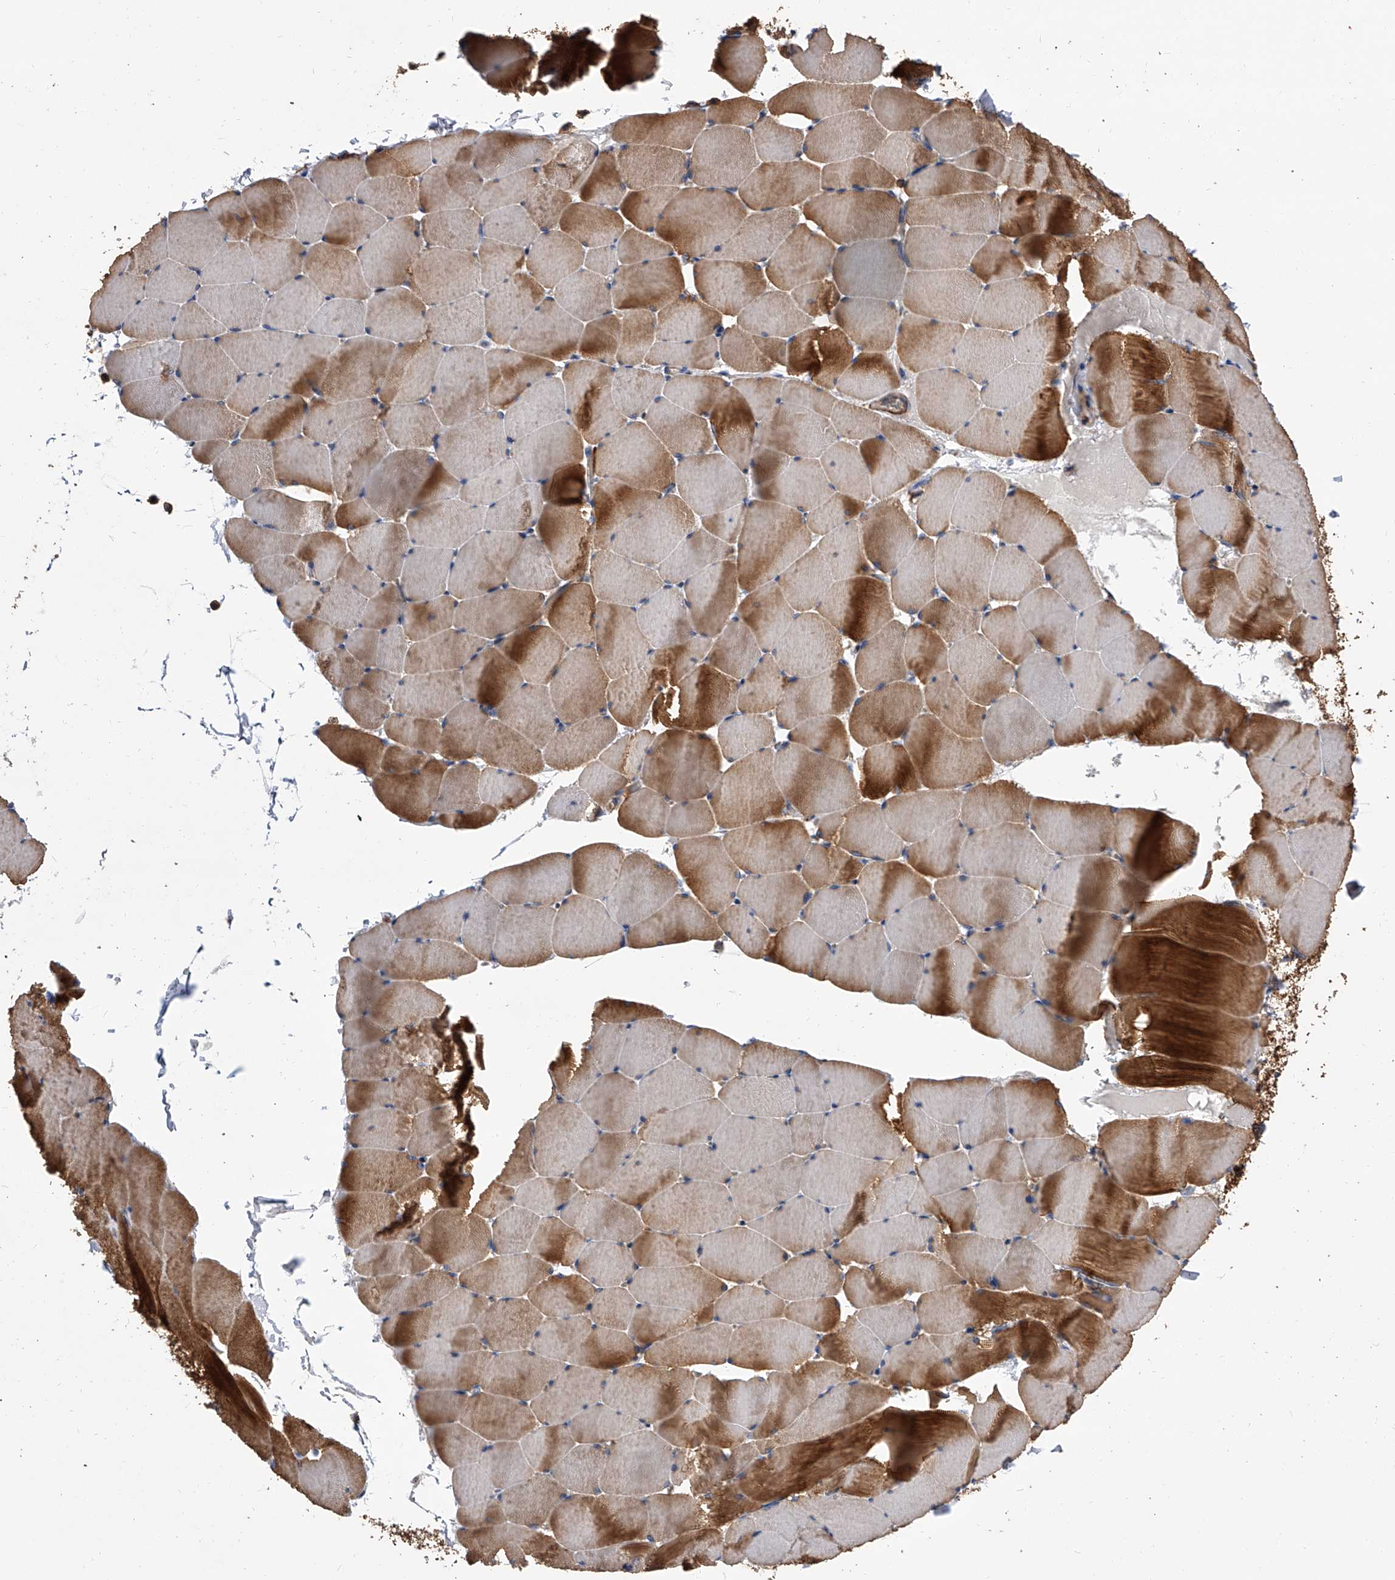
{"staining": {"intensity": "strong", "quantity": "25%-75%", "location": "cytoplasmic/membranous"}, "tissue": "skeletal muscle", "cell_type": "Myocytes", "image_type": "normal", "snomed": [{"axis": "morphology", "description": "Normal tissue, NOS"}, {"axis": "topography", "description": "Skeletal muscle"}], "caption": "This photomicrograph reveals immunohistochemistry (IHC) staining of benign human skeletal muscle, with high strong cytoplasmic/membranous positivity in about 25%-75% of myocytes.", "gene": "PISD", "patient": {"sex": "male", "age": 62}}